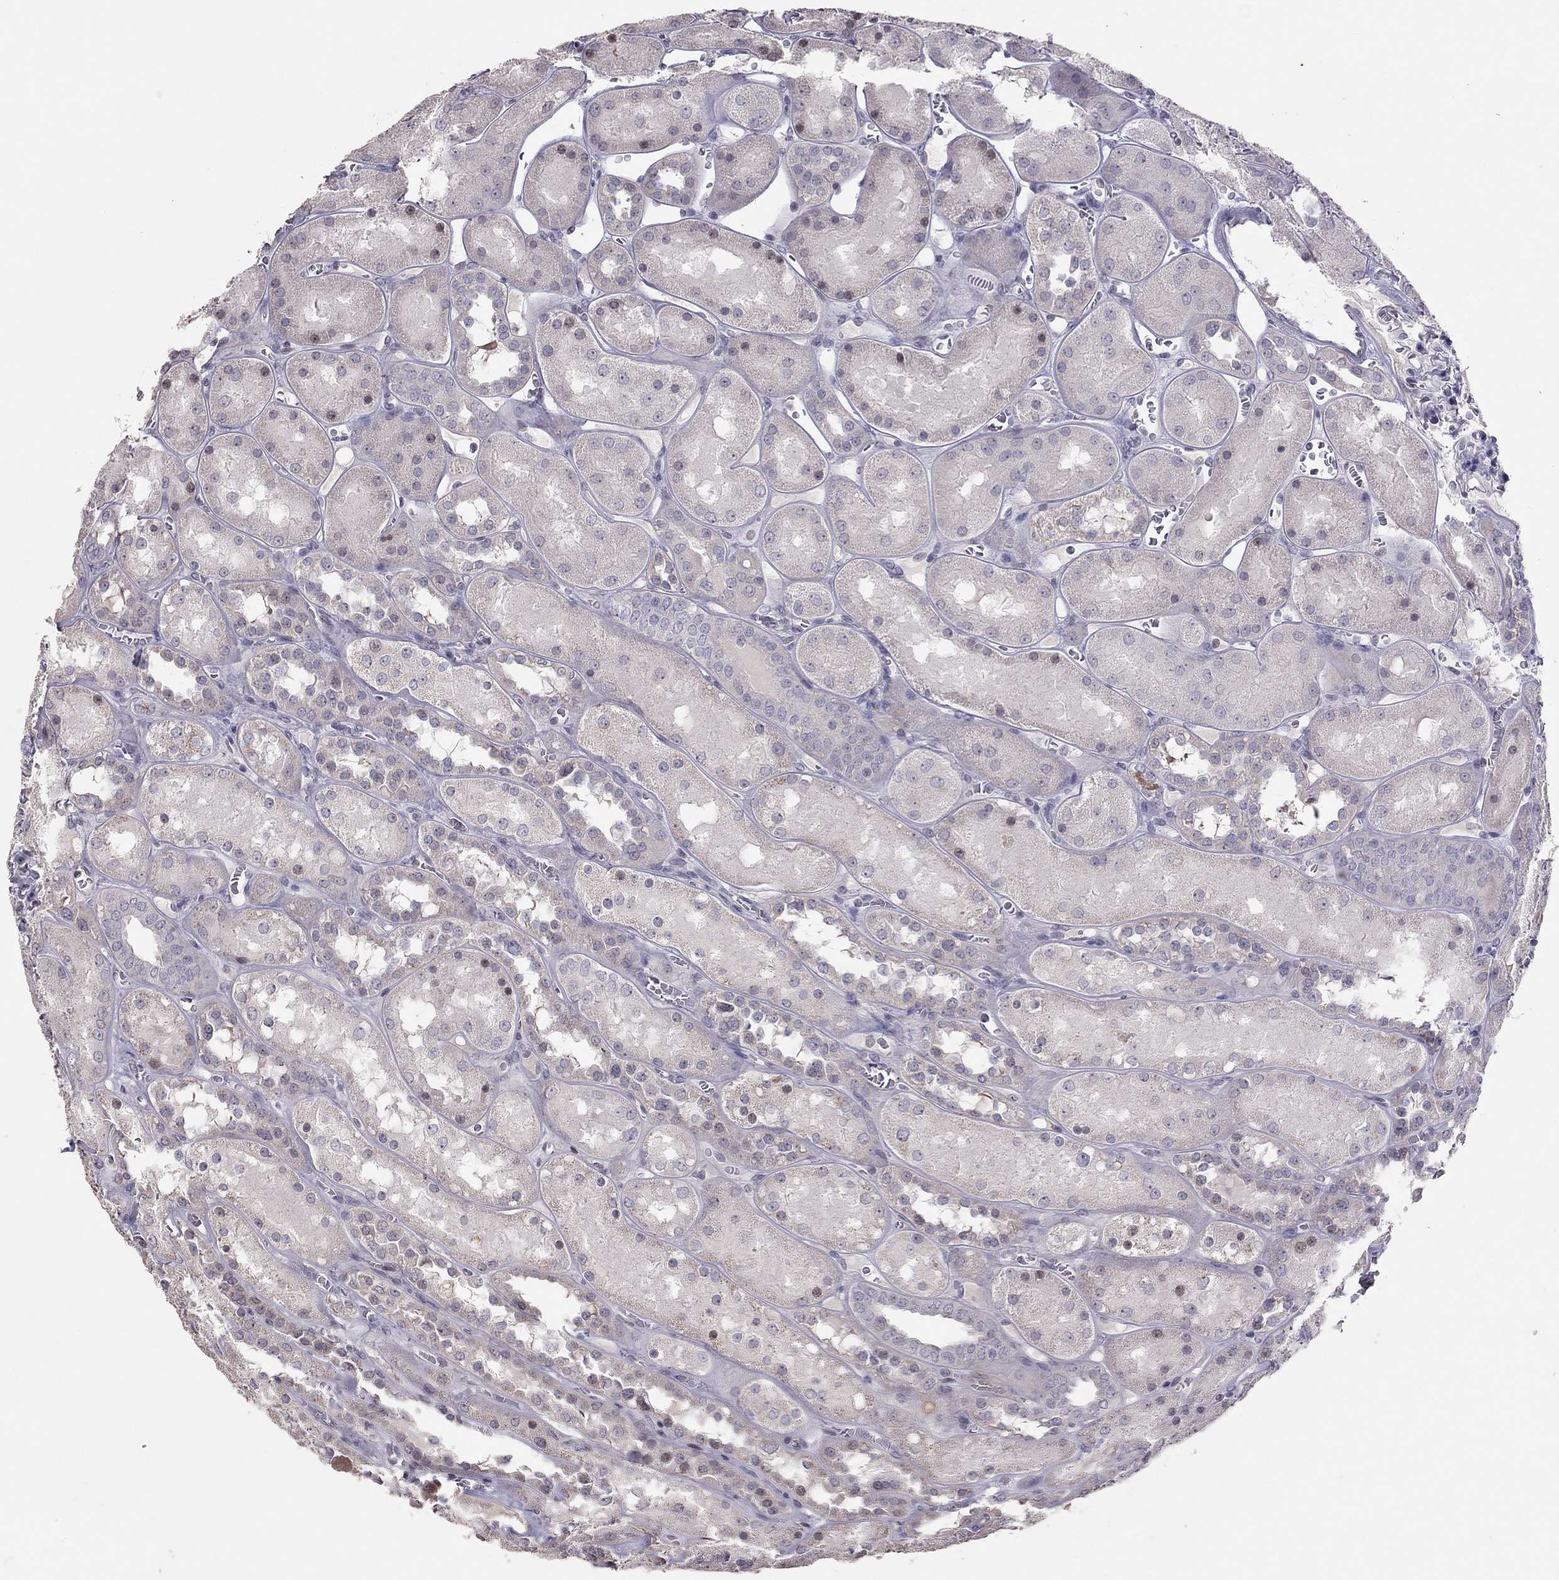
{"staining": {"intensity": "negative", "quantity": "none", "location": "none"}, "tissue": "kidney", "cell_type": "Cells in glomeruli", "image_type": "normal", "snomed": [{"axis": "morphology", "description": "Normal tissue, NOS"}, {"axis": "topography", "description": "Kidney"}], "caption": "High magnification brightfield microscopy of benign kidney stained with DAB (3,3'-diaminobenzidine) (brown) and counterstained with hematoxylin (blue): cells in glomeruli show no significant expression.", "gene": "TSHB", "patient": {"sex": "male", "age": 73}}